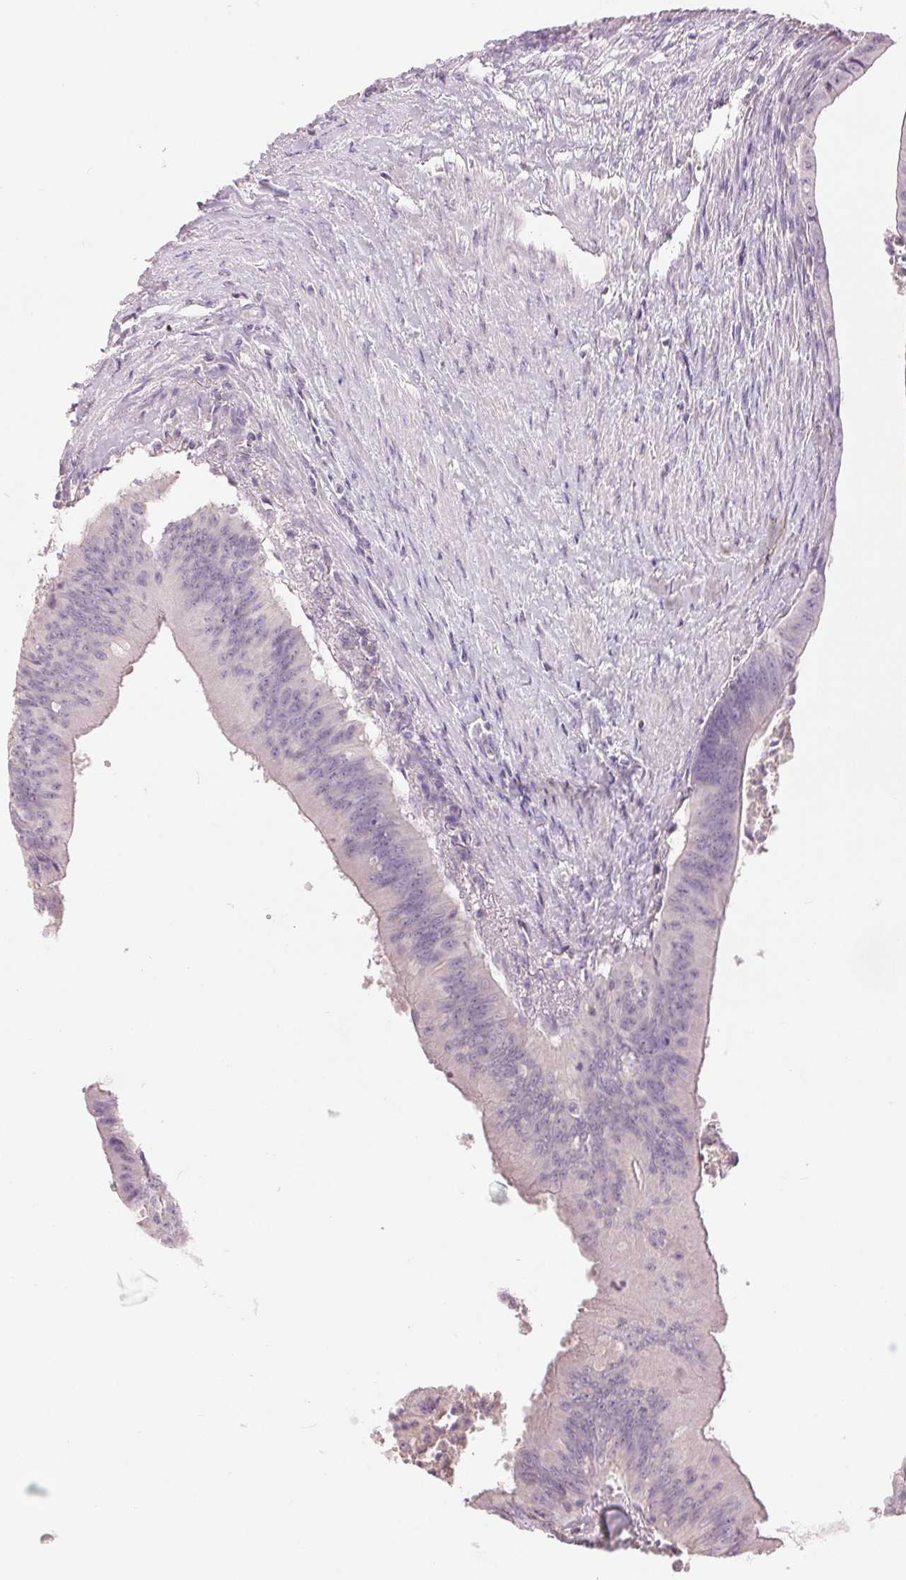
{"staining": {"intensity": "negative", "quantity": "none", "location": "none"}, "tissue": "colorectal cancer", "cell_type": "Tumor cells", "image_type": "cancer", "snomed": [{"axis": "morphology", "description": "Adenocarcinoma, NOS"}, {"axis": "topography", "description": "Colon"}], "caption": "IHC image of colorectal cancer (adenocarcinoma) stained for a protein (brown), which exhibits no staining in tumor cells. (Immunohistochemistry, brightfield microscopy, high magnification).", "gene": "FXYD4", "patient": {"sex": "male", "age": 65}}